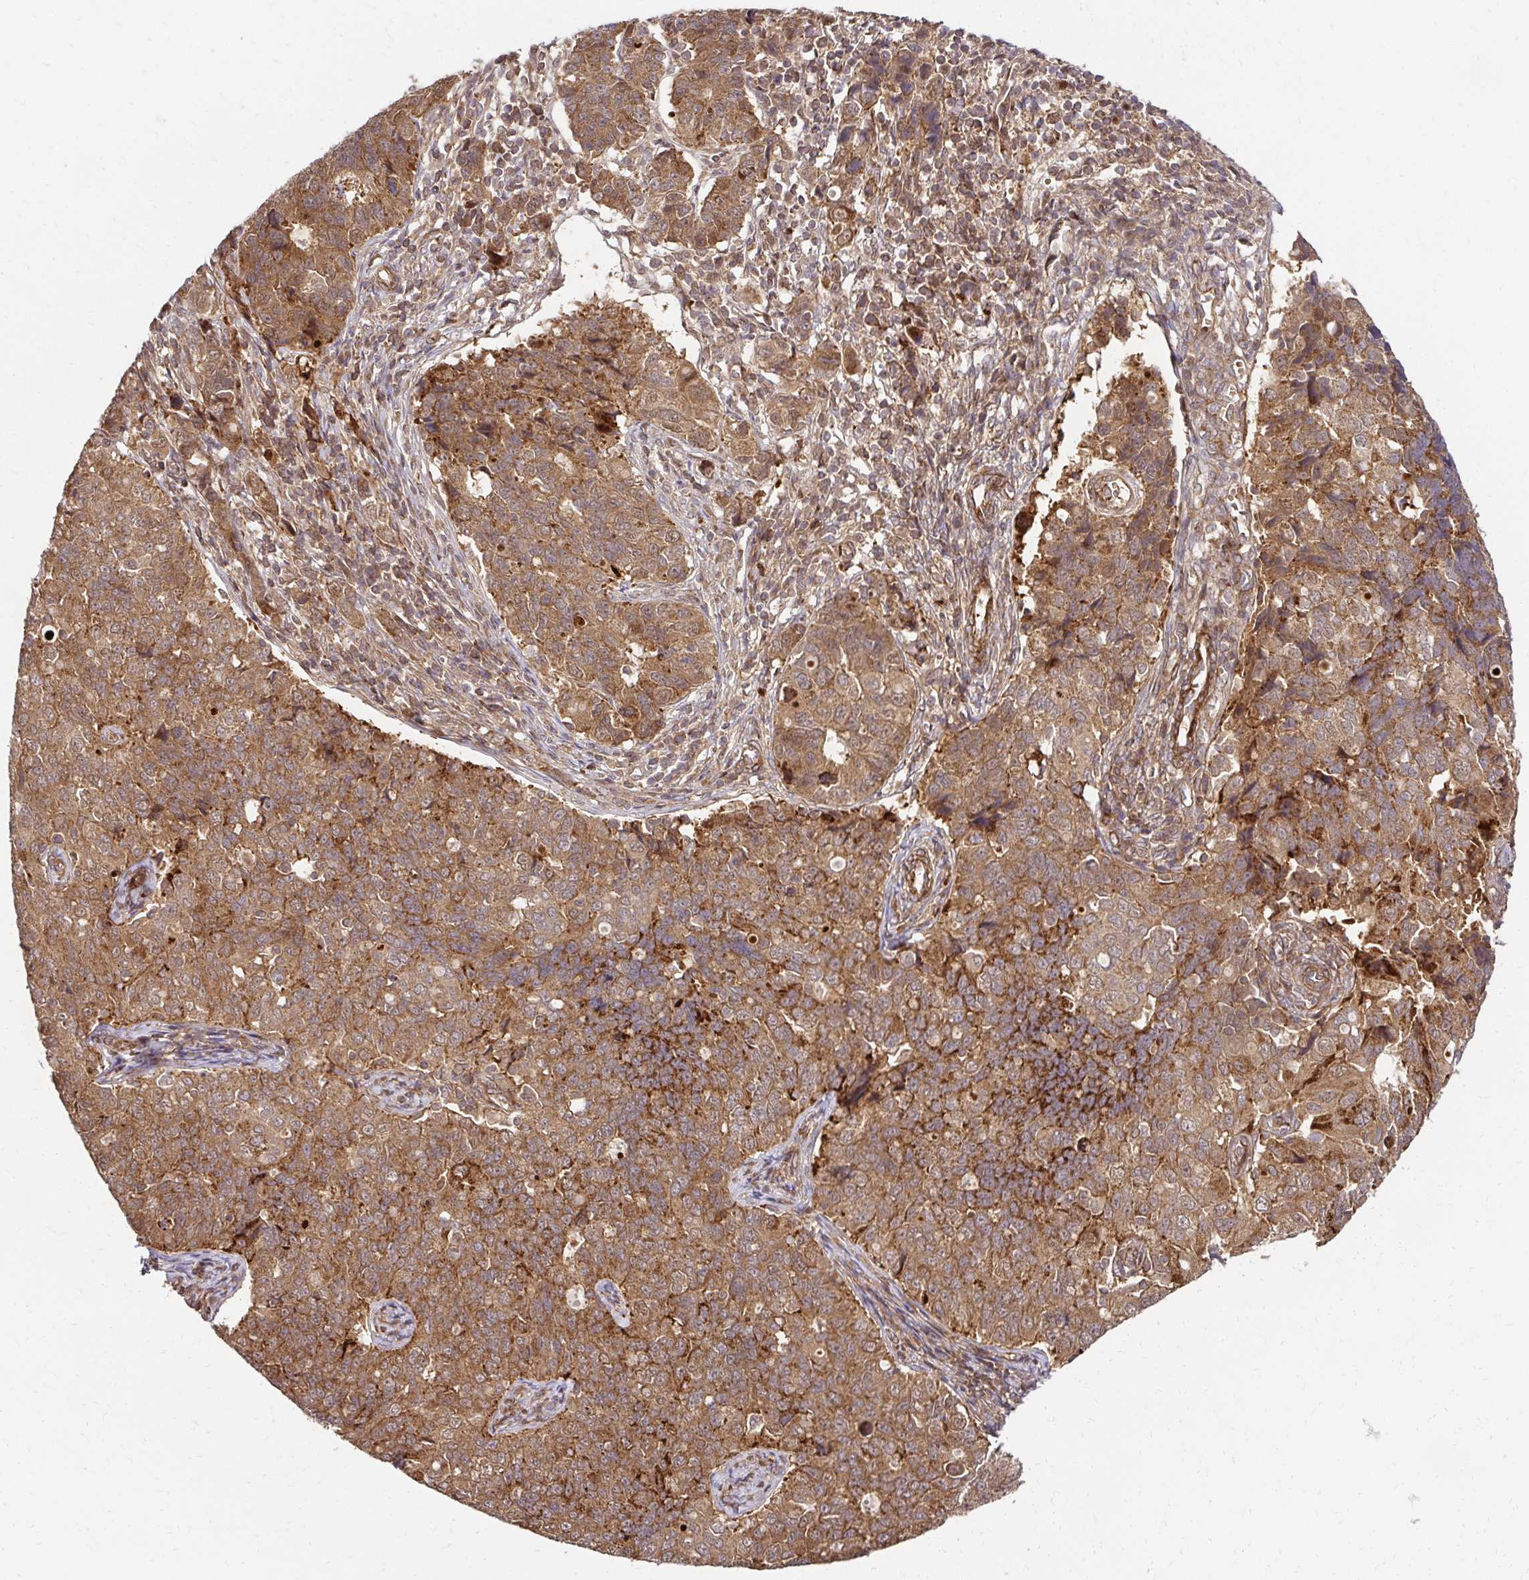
{"staining": {"intensity": "moderate", "quantity": ">75%", "location": "cytoplasmic/membranous"}, "tissue": "endometrial cancer", "cell_type": "Tumor cells", "image_type": "cancer", "snomed": [{"axis": "morphology", "description": "Adenocarcinoma, NOS"}, {"axis": "topography", "description": "Endometrium"}], "caption": "DAB (3,3'-diaminobenzidine) immunohistochemical staining of endometrial cancer (adenocarcinoma) displays moderate cytoplasmic/membranous protein staining in approximately >75% of tumor cells.", "gene": "PSMA4", "patient": {"sex": "female", "age": 43}}